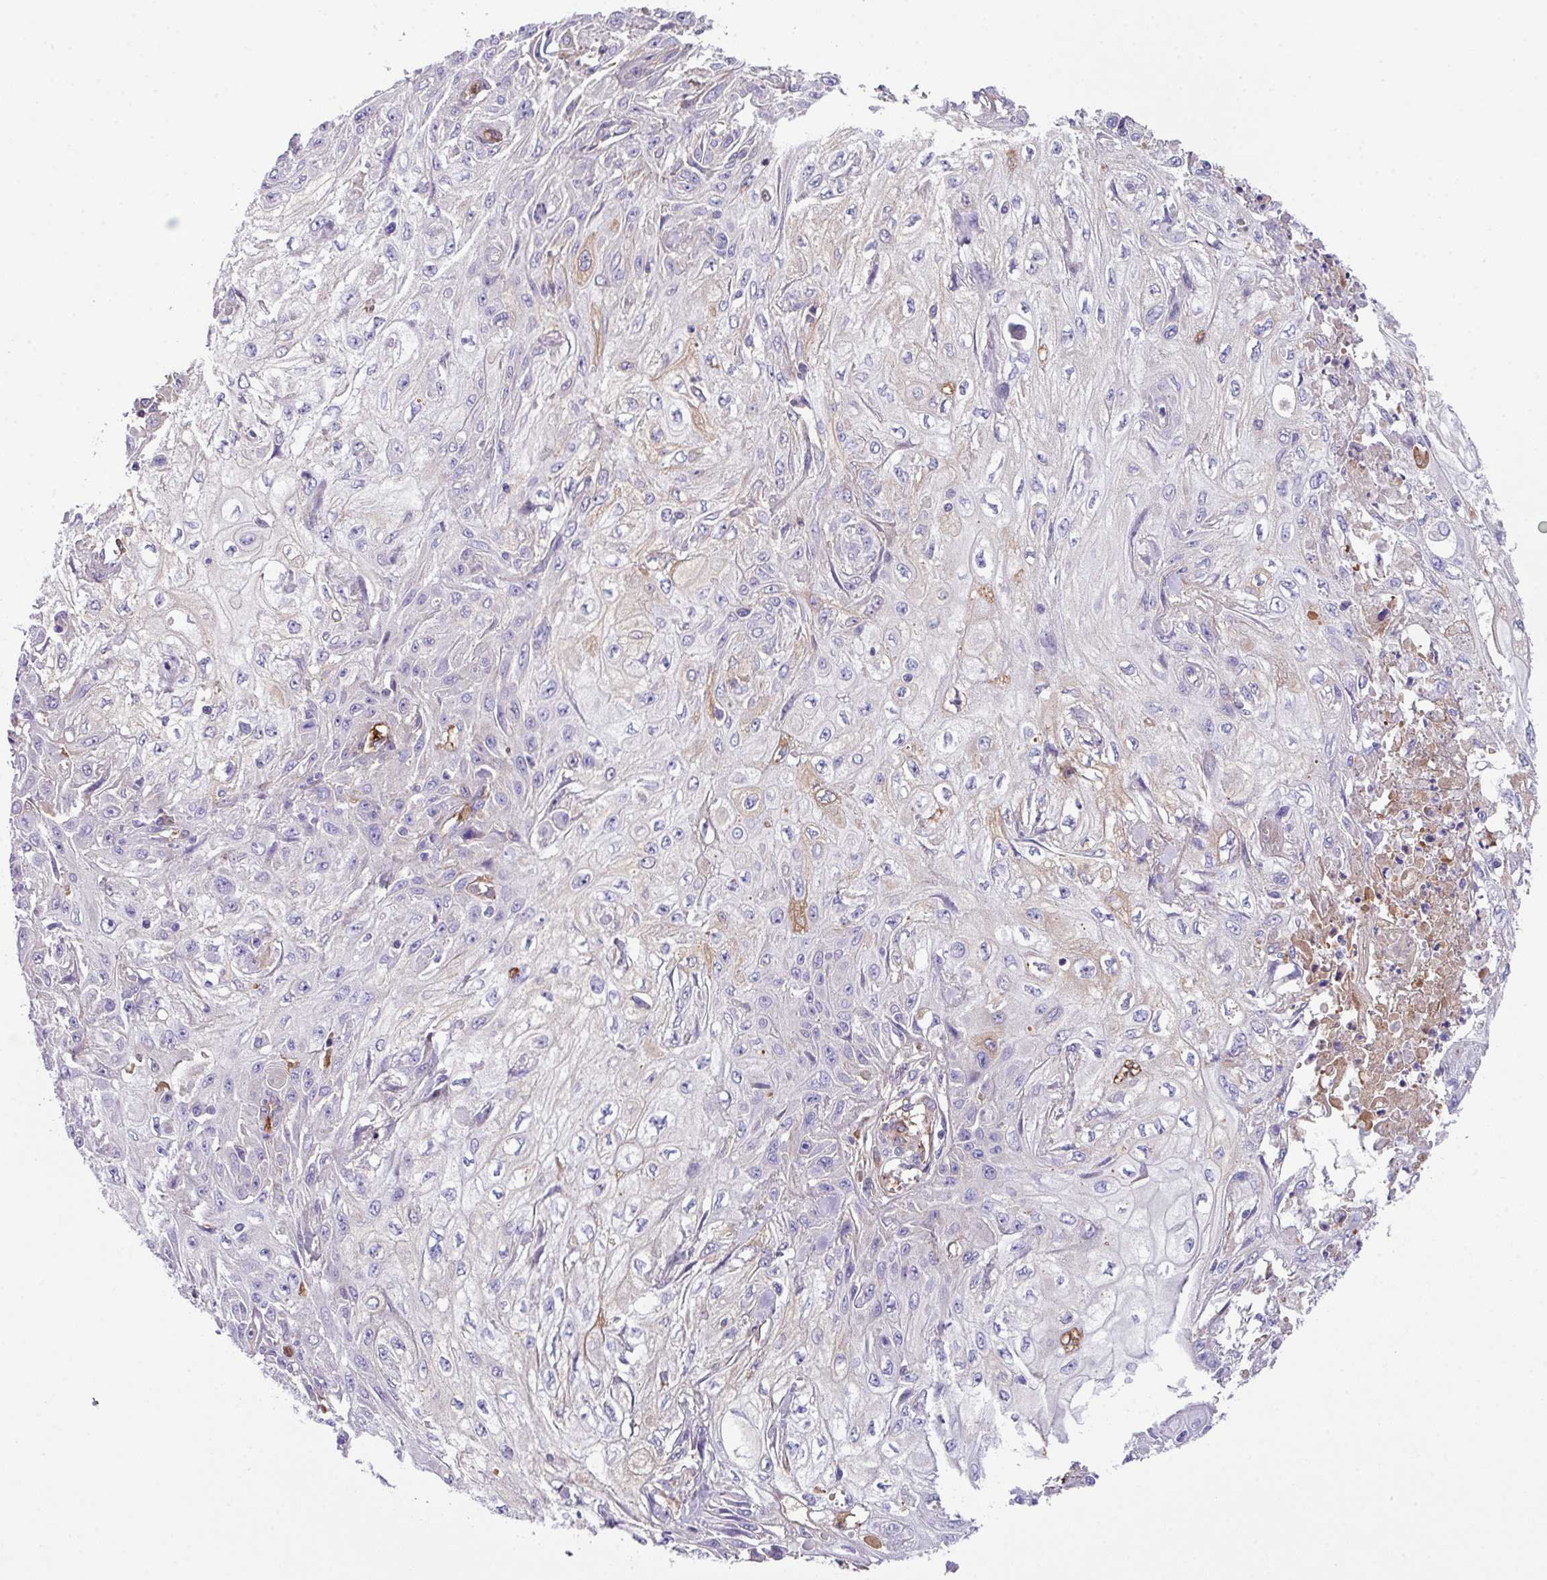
{"staining": {"intensity": "negative", "quantity": "none", "location": "none"}, "tissue": "skin cancer", "cell_type": "Tumor cells", "image_type": "cancer", "snomed": [{"axis": "morphology", "description": "Squamous cell carcinoma, NOS"}, {"axis": "morphology", "description": "Squamous cell carcinoma, metastatic, NOS"}, {"axis": "topography", "description": "Skin"}, {"axis": "topography", "description": "Lymph node"}], "caption": "High power microscopy photomicrograph of an IHC histopathology image of skin squamous cell carcinoma, revealing no significant staining in tumor cells.", "gene": "DNAL1", "patient": {"sex": "male", "age": 75}}